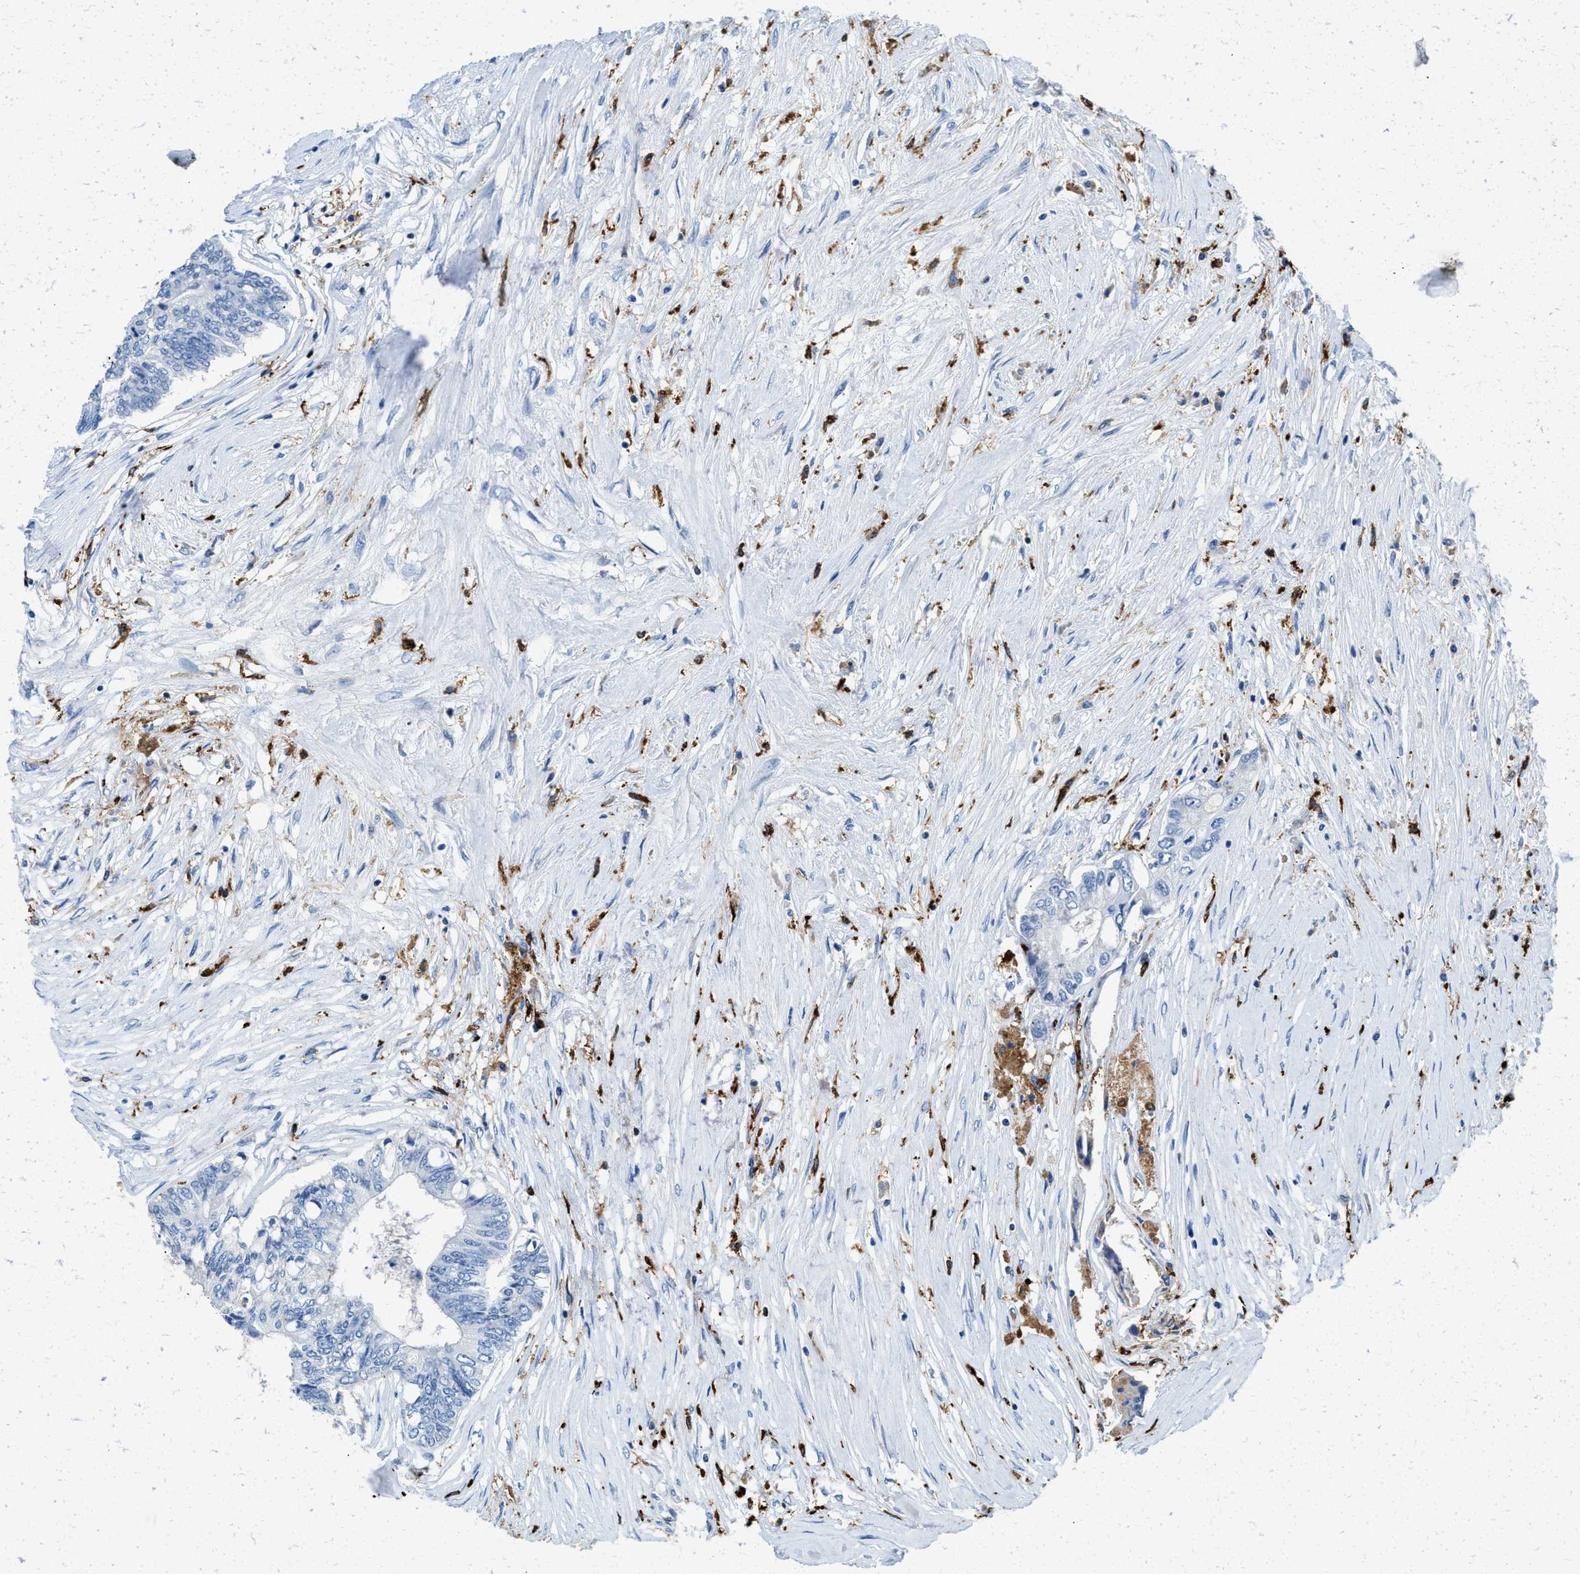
{"staining": {"intensity": "negative", "quantity": "none", "location": "none"}, "tissue": "colorectal cancer", "cell_type": "Tumor cells", "image_type": "cancer", "snomed": [{"axis": "morphology", "description": "Adenocarcinoma, NOS"}, {"axis": "topography", "description": "Rectum"}], "caption": "A high-resolution histopathology image shows immunohistochemistry staining of colorectal cancer (adenocarcinoma), which exhibits no significant positivity in tumor cells. (IHC, brightfield microscopy, high magnification).", "gene": "CD226", "patient": {"sex": "male", "age": 63}}